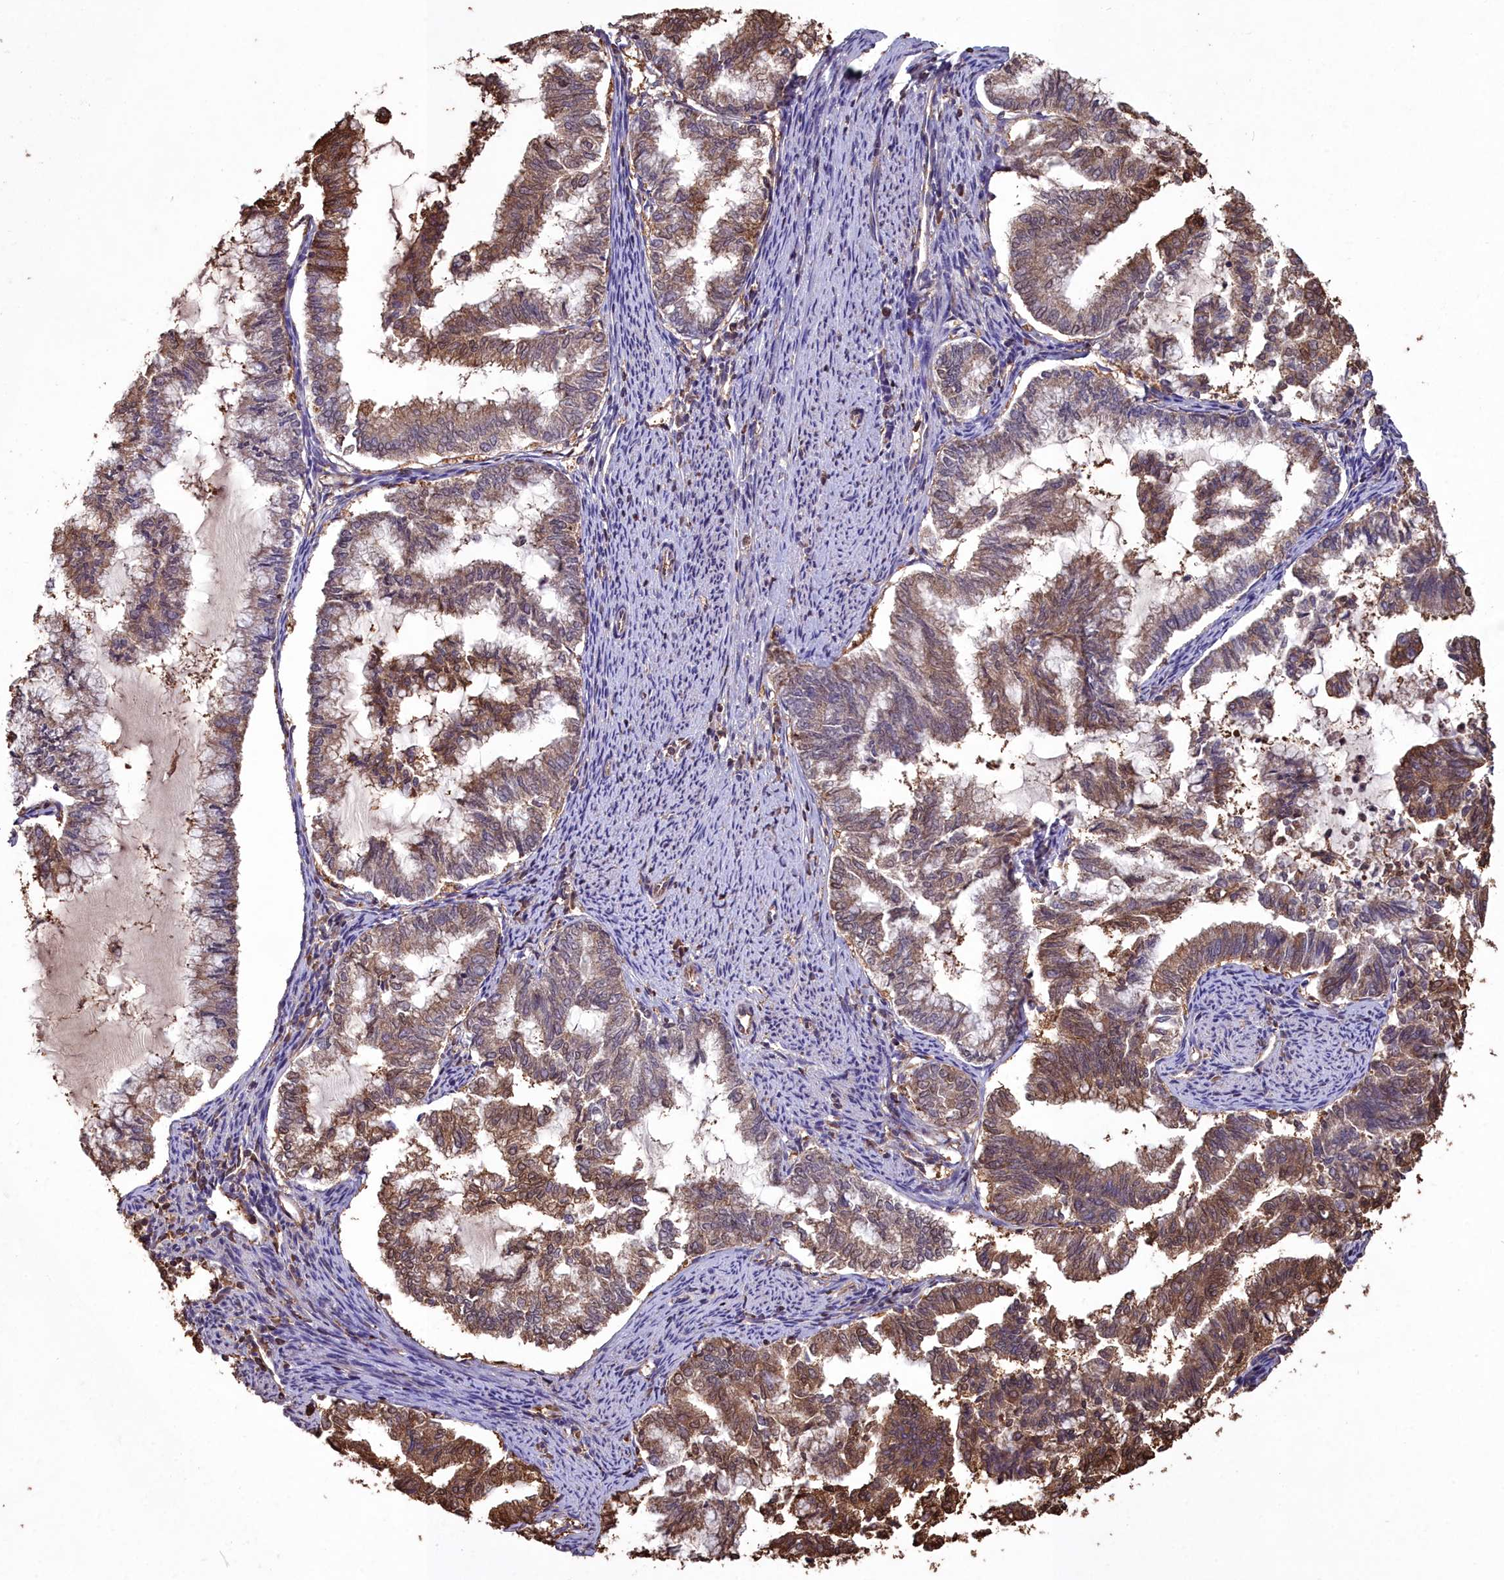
{"staining": {"intensity": "moderate", "quantity": ">75%", "location": "cytoplasmic/membranous,nuclear"}, "tissue": "endometrial cancer", "cell_type": "Tumor cells", "image_type": "cancer", "snomed": [{"axis": "morphology", "description": "Adenocarcinoma, NOS"}, {"axis": "topography", "description": "Endometrium"}], "caption": "Immunohistochemical staining of endometrial adenocarcinoma displays medium levels of moderate cytoplasmic/membranous and nuclear positivity in approximately >75% of tumor cells. (DAB = brown stain, brightfield microscopy at high magnification).", "gene": "GAPDH", "patient": {"sex": "female", "age": 79}}